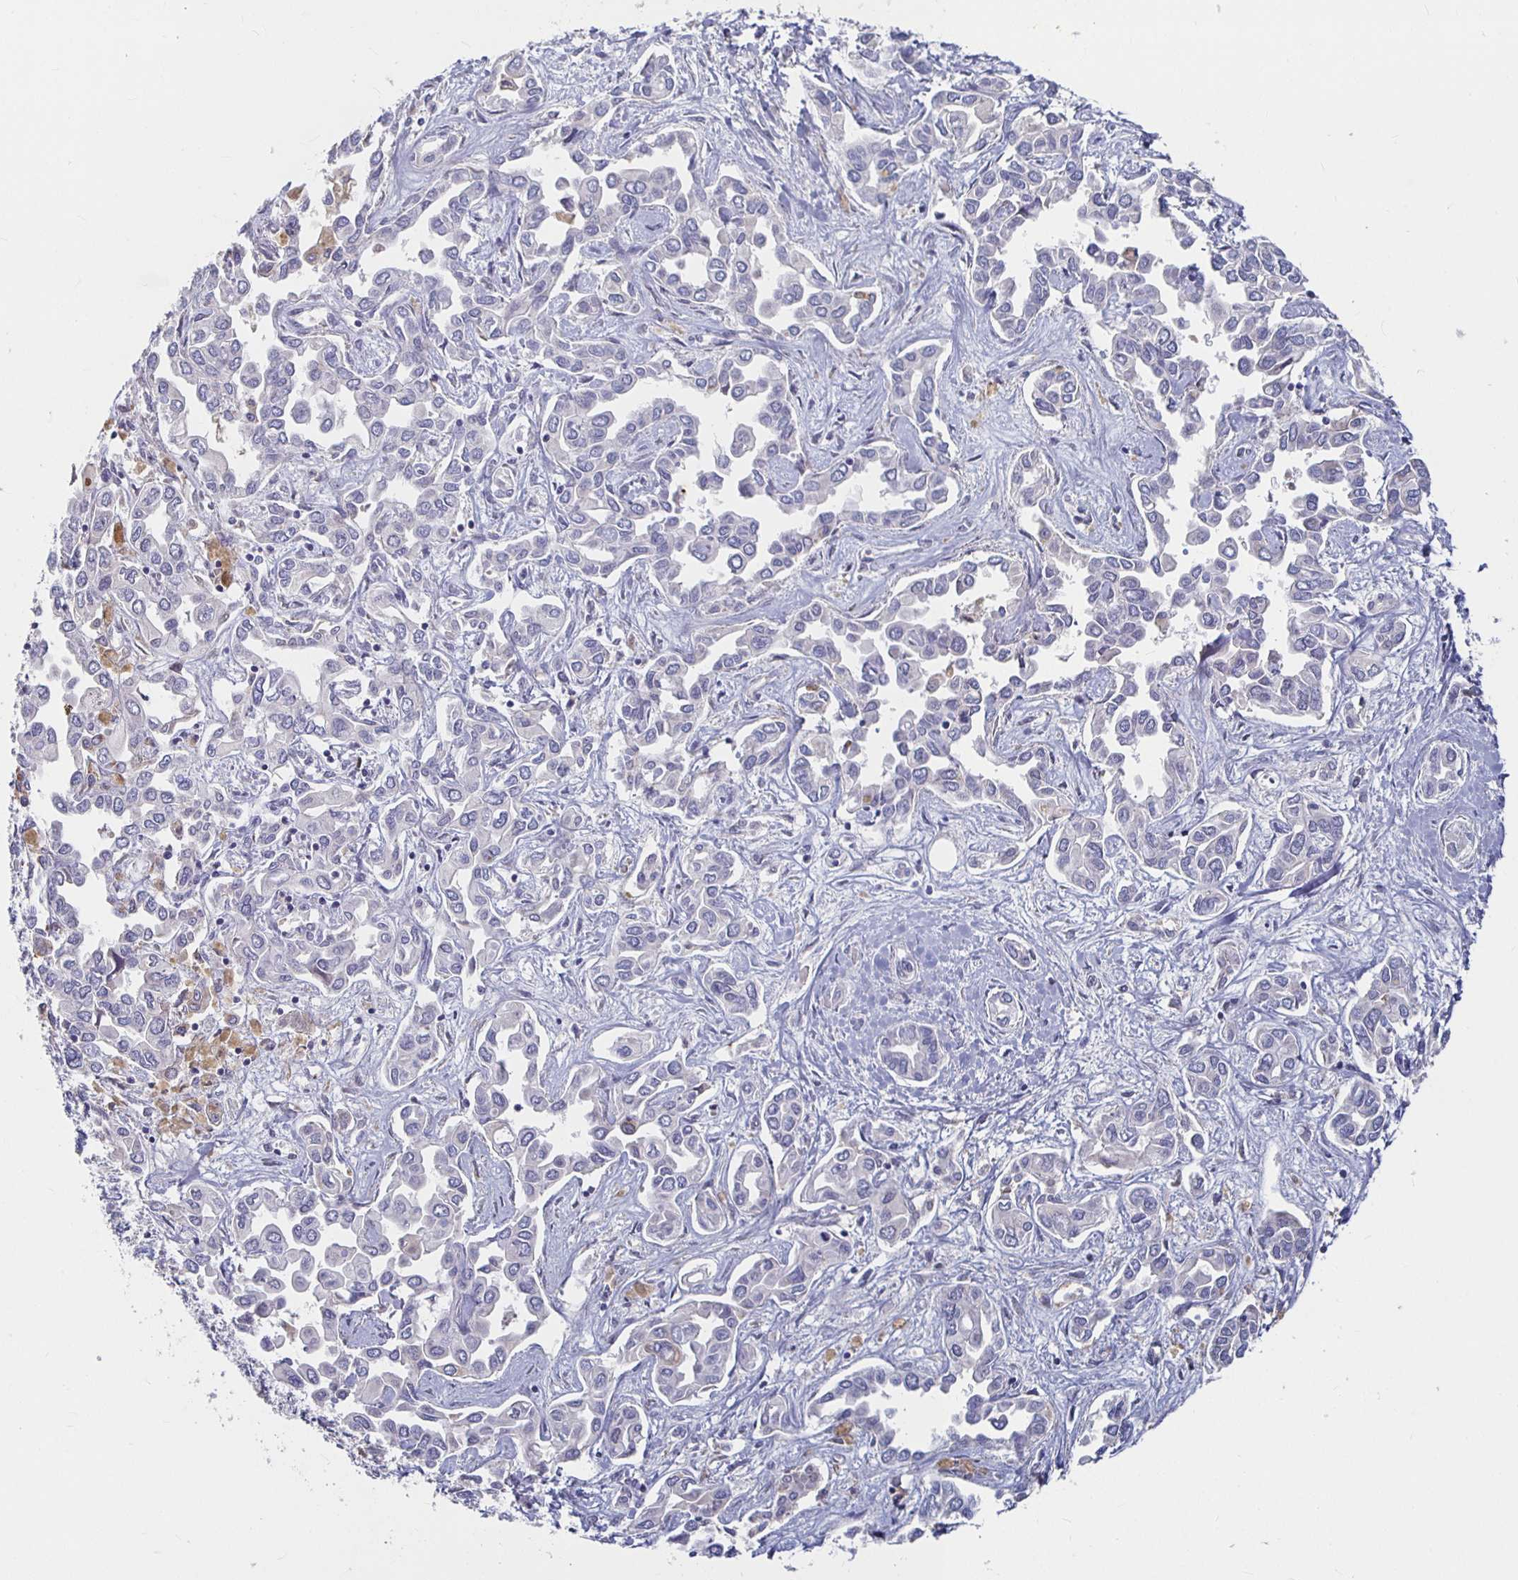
{"staining": {"intensity": "negative", "quantity": "none", "location": "none"}, "tissue": "liver cancer", "cell_type": "Tumor cells", "image_type": "cancer", "snomed": [{"axis": "morphology", "description": "Cholangiocarcinoma"}, {"axis": "topography", "description": "Liver"}], "caption": "High power microscopy image of an IHC photomicrograph of cholangiocarcinoma (liver), revealing no significant expression in tumor cells. The staining was performed using DAB (3,3'-diaminobenzidine) to visualize the protein expression in brown, while the nuclei were stained in blue with hematoxylin (Magnification: 20x).", "gene": "RNF144B", "patient": {"sex": "female", "age": 64}}